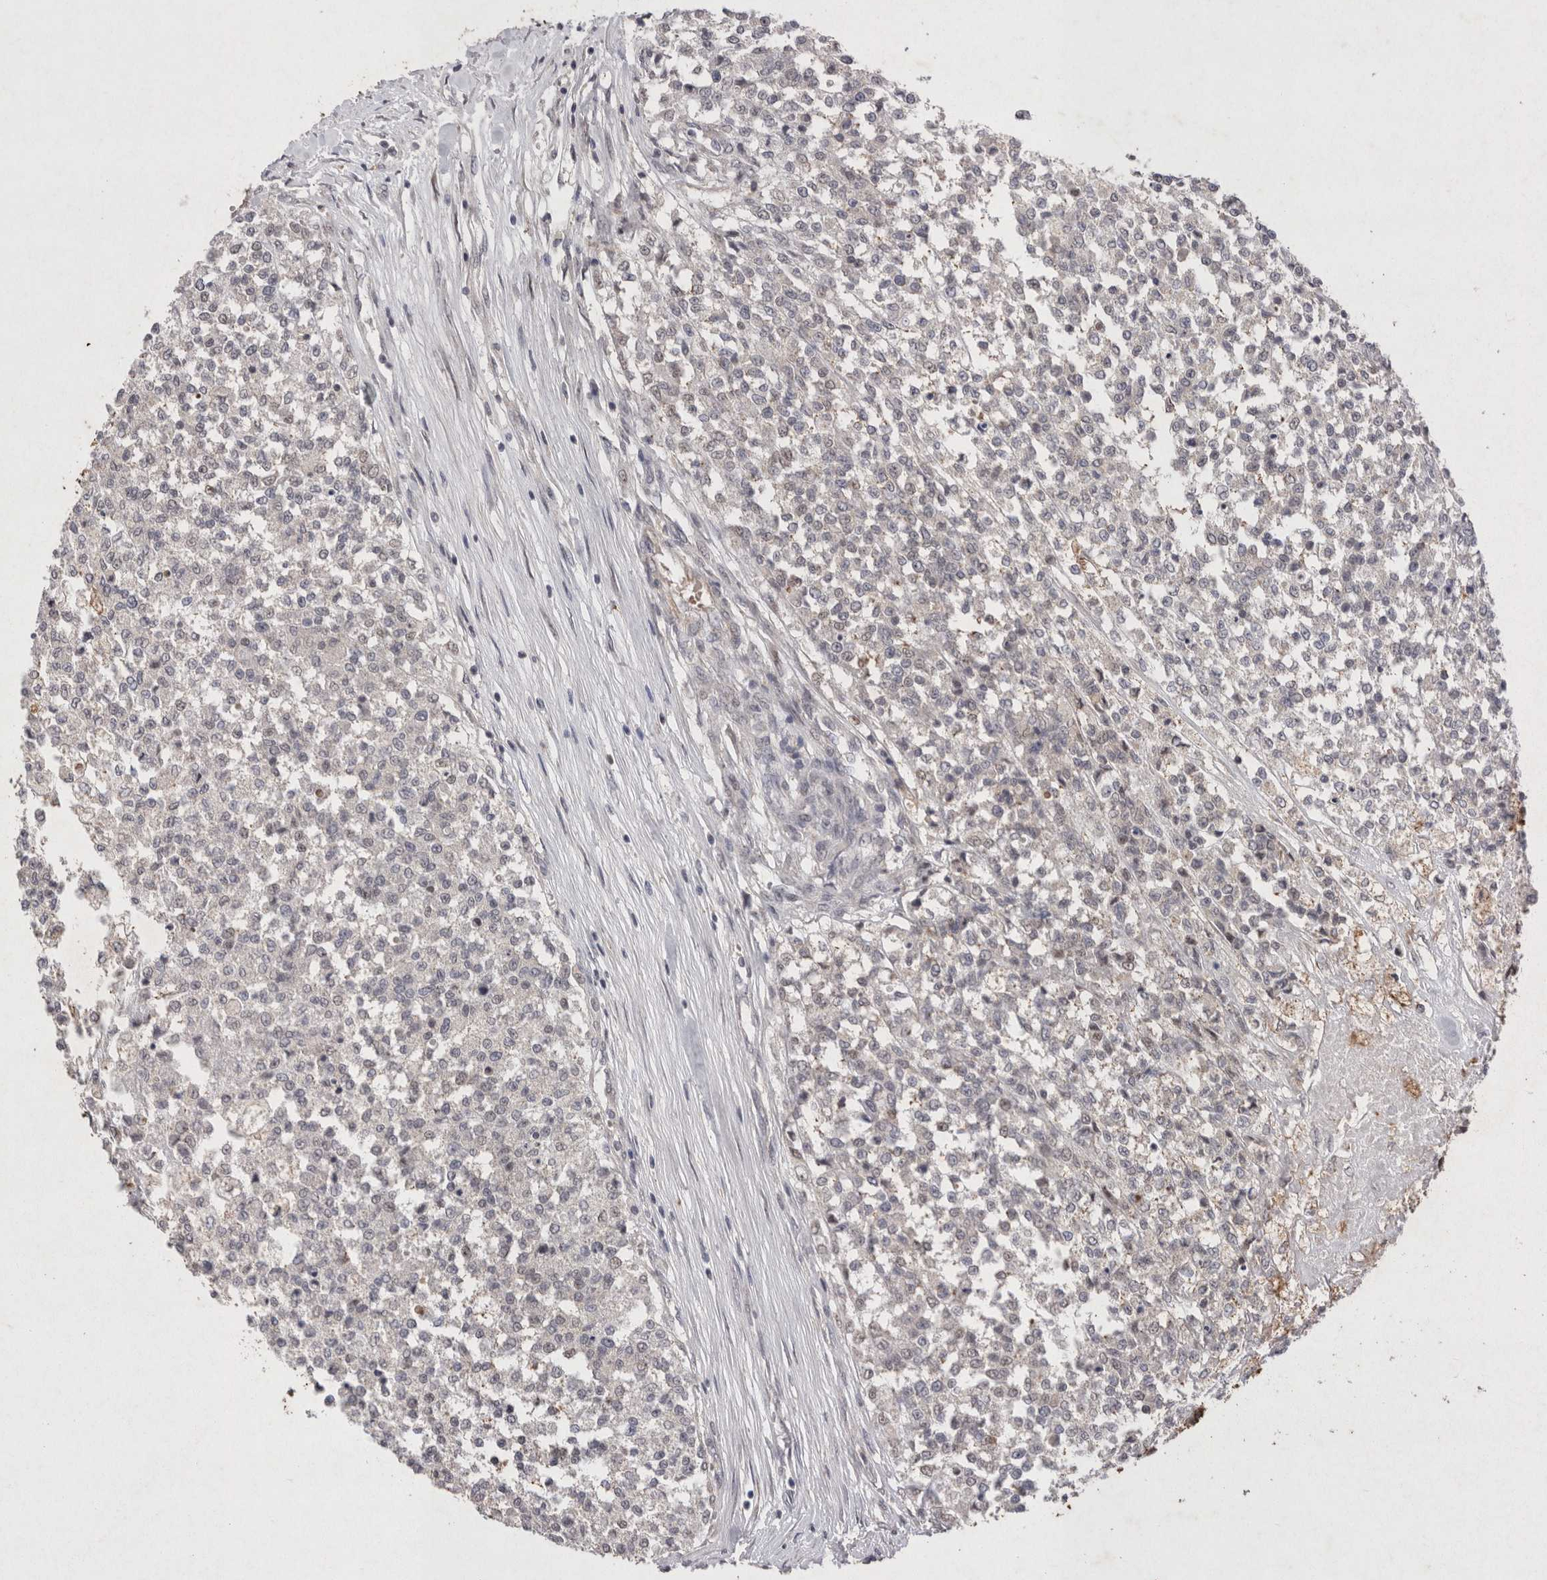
{"staining": {"intensity": "weak", "quantity": "<25%", "location": "nuclear"}, "tissue": "testis cancer", "cell_type": "Tumor cells", "image_type": "cancer", "snomed": [{"axis": "morphology", "description": "Seminoma, NOS"}, {"axis": "topography", "description": "Testis"}], "caption": "Immunohistochemistry (IHC) photomicrograph of neoplastic tissue: human testis seminoma stained with DAB (3,3'-diaminobenzidine) demonstrates no significant protein staining in tumor cells. (DAB (3,3'-diaminobenzidine) immunohistochemistry (IHC) with hematoxylin counter stain).", "gene": "STK11", "patient": {"sex": "male", "age": 59}}